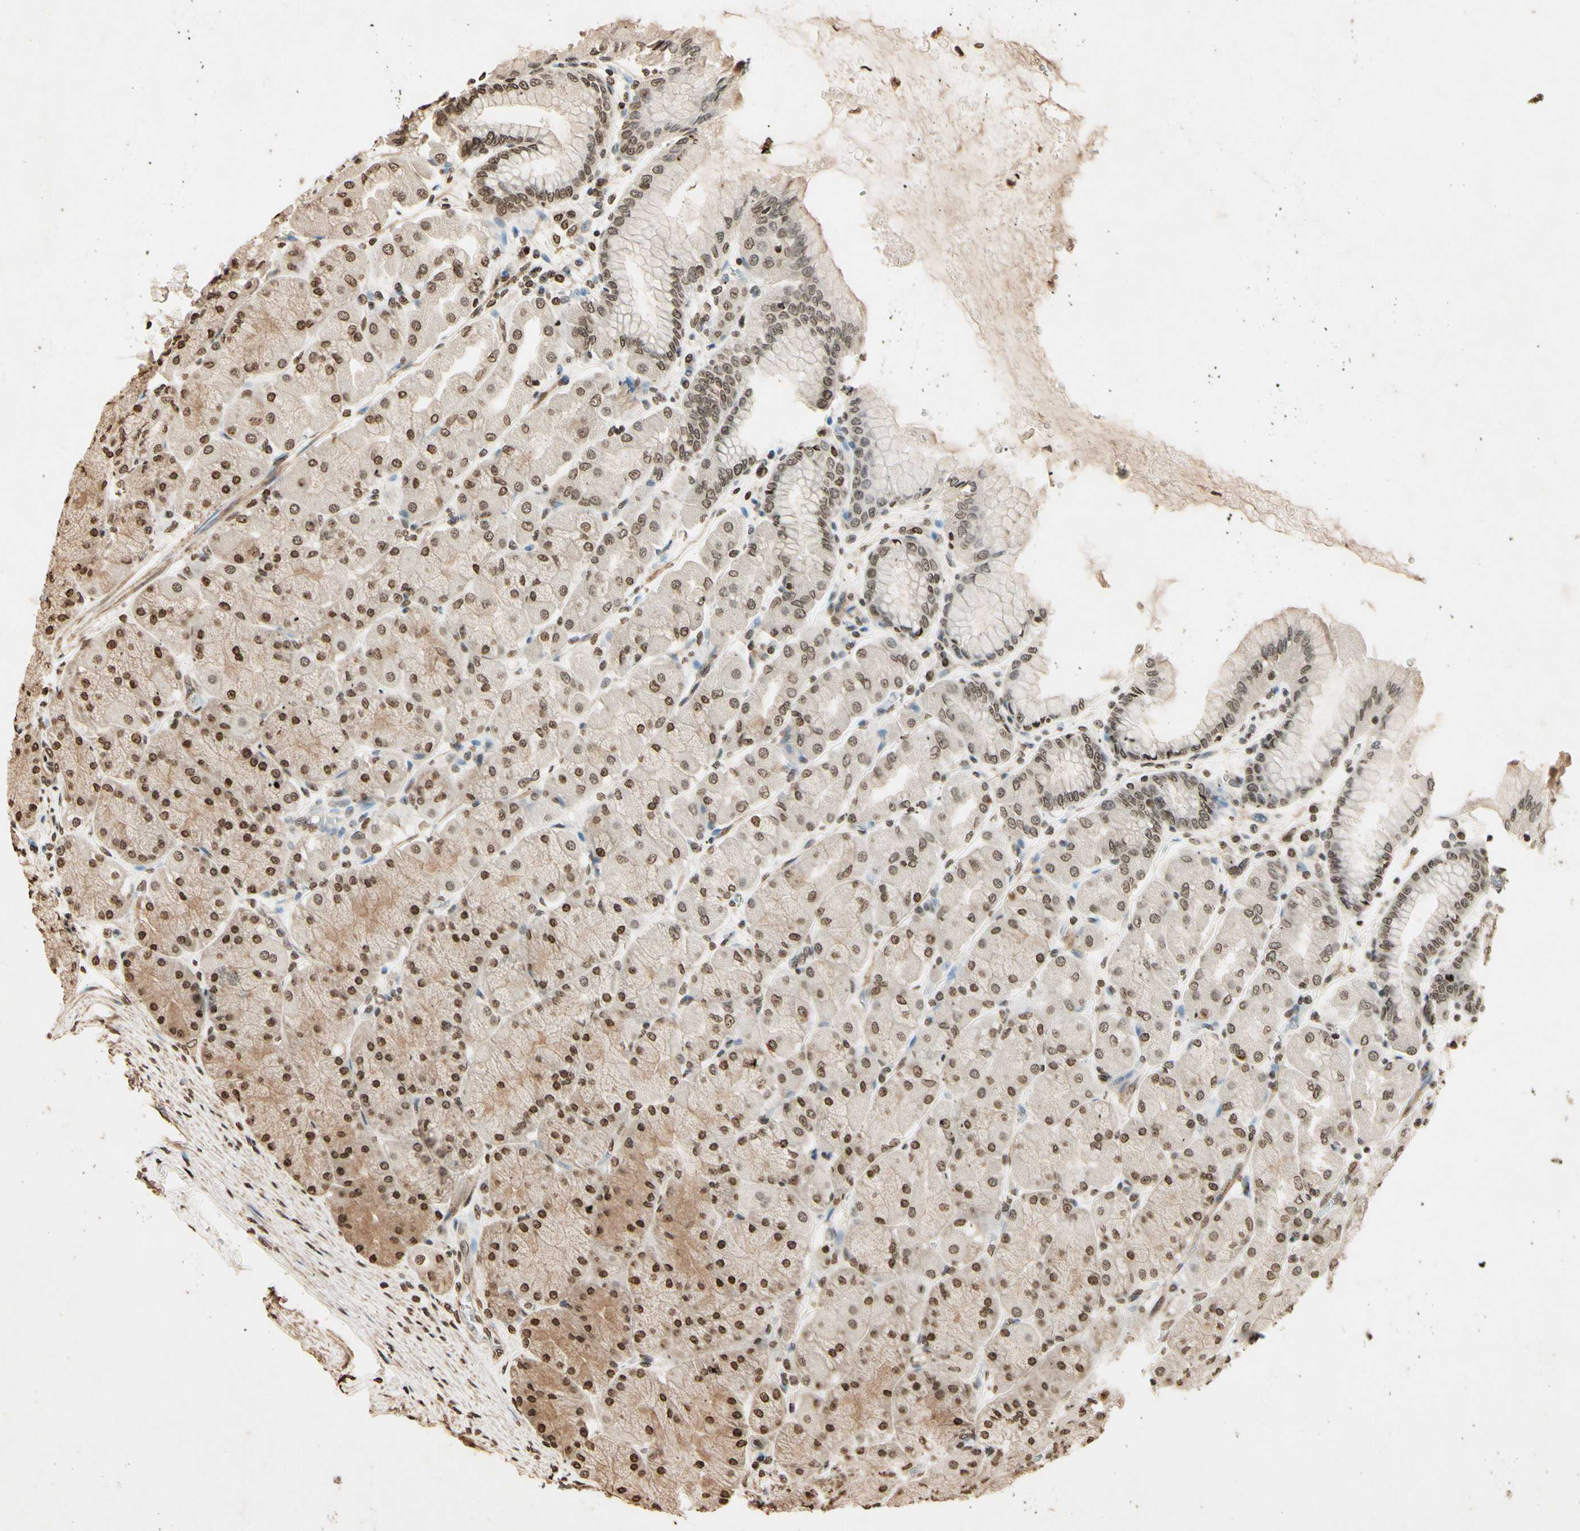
{"staining": {"intensity": "moderate", "quantity": "25%-75%", "location": "nuclear"}, "tissue": "stomach", "cell_type": "Glandular cells", "image_type": "normal", "snomed": [{"axis": "morphology", "description": "Normal tissue, NOS"}, {"axis": "topography", "description": "Stomach, upper"}], "caption": "Immunohistochemical staining of benign stomach reveals 25%-75% levels of moderate nuclear protein staining in about 25%-75% of glandular cells. (Brightfield microscopy of DAB IHC at high magnification).", "gene": "TOP1", "patient": {"sex": "female", "age": 56}}